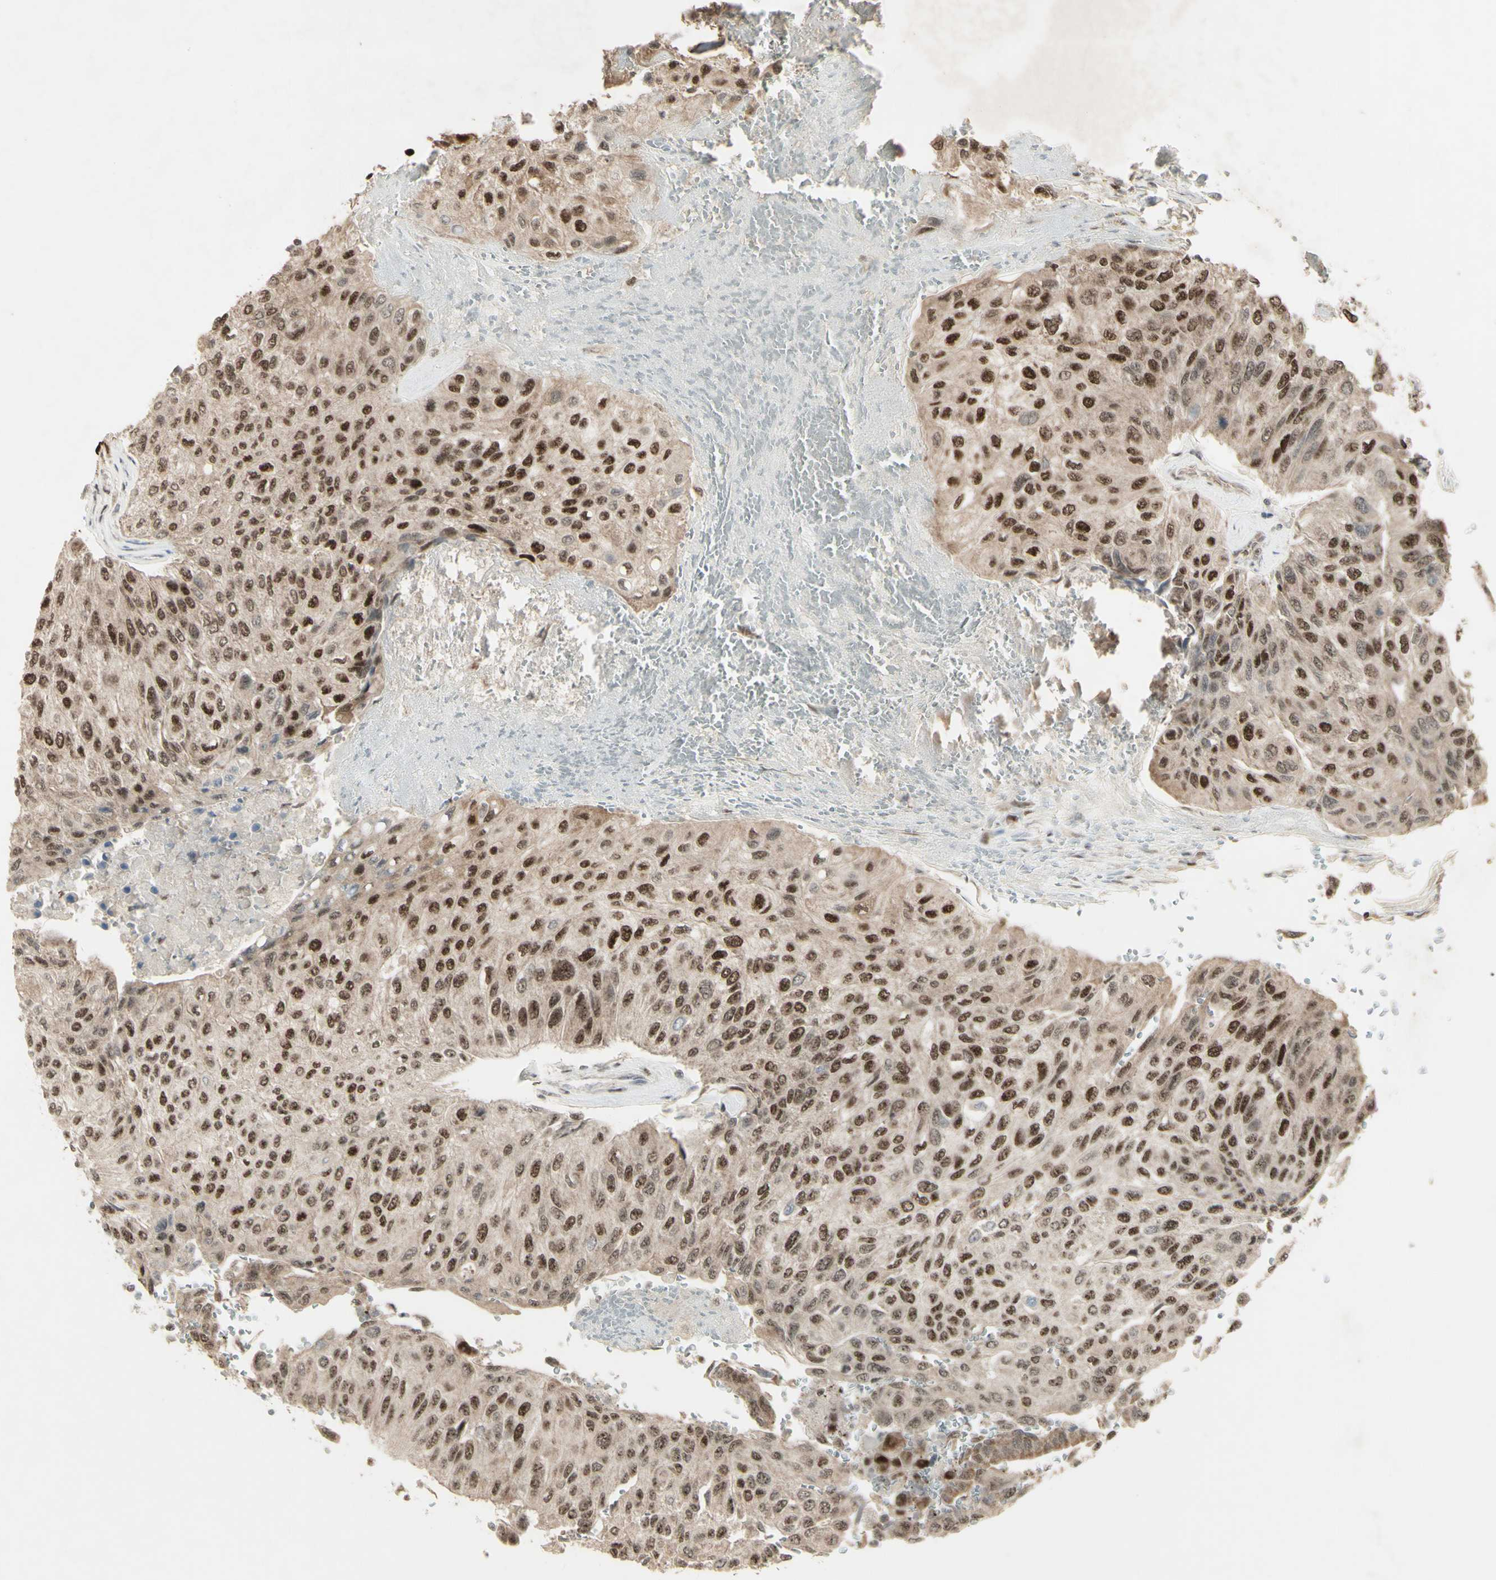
{"staining": {"intensity": "moderate", "quantity": ">75%", "location": "nuclear"}, "tissue": "urothelial cancer", "cell_type": "Tumor cells", "image_type": "cancer", "snomed": [{"axis": "morphology", "description": "Urothelial carcinoma, High grade"}, {"axis": "topography", "description": "Urinary bladder"}], "caption": "Tumor cells show medium levels of moderate nuclear expression in approximately >75% of cells in human urothelial cancer.", "gene": "CCNT1", "patient": {"sex": "male", "age": 66}}